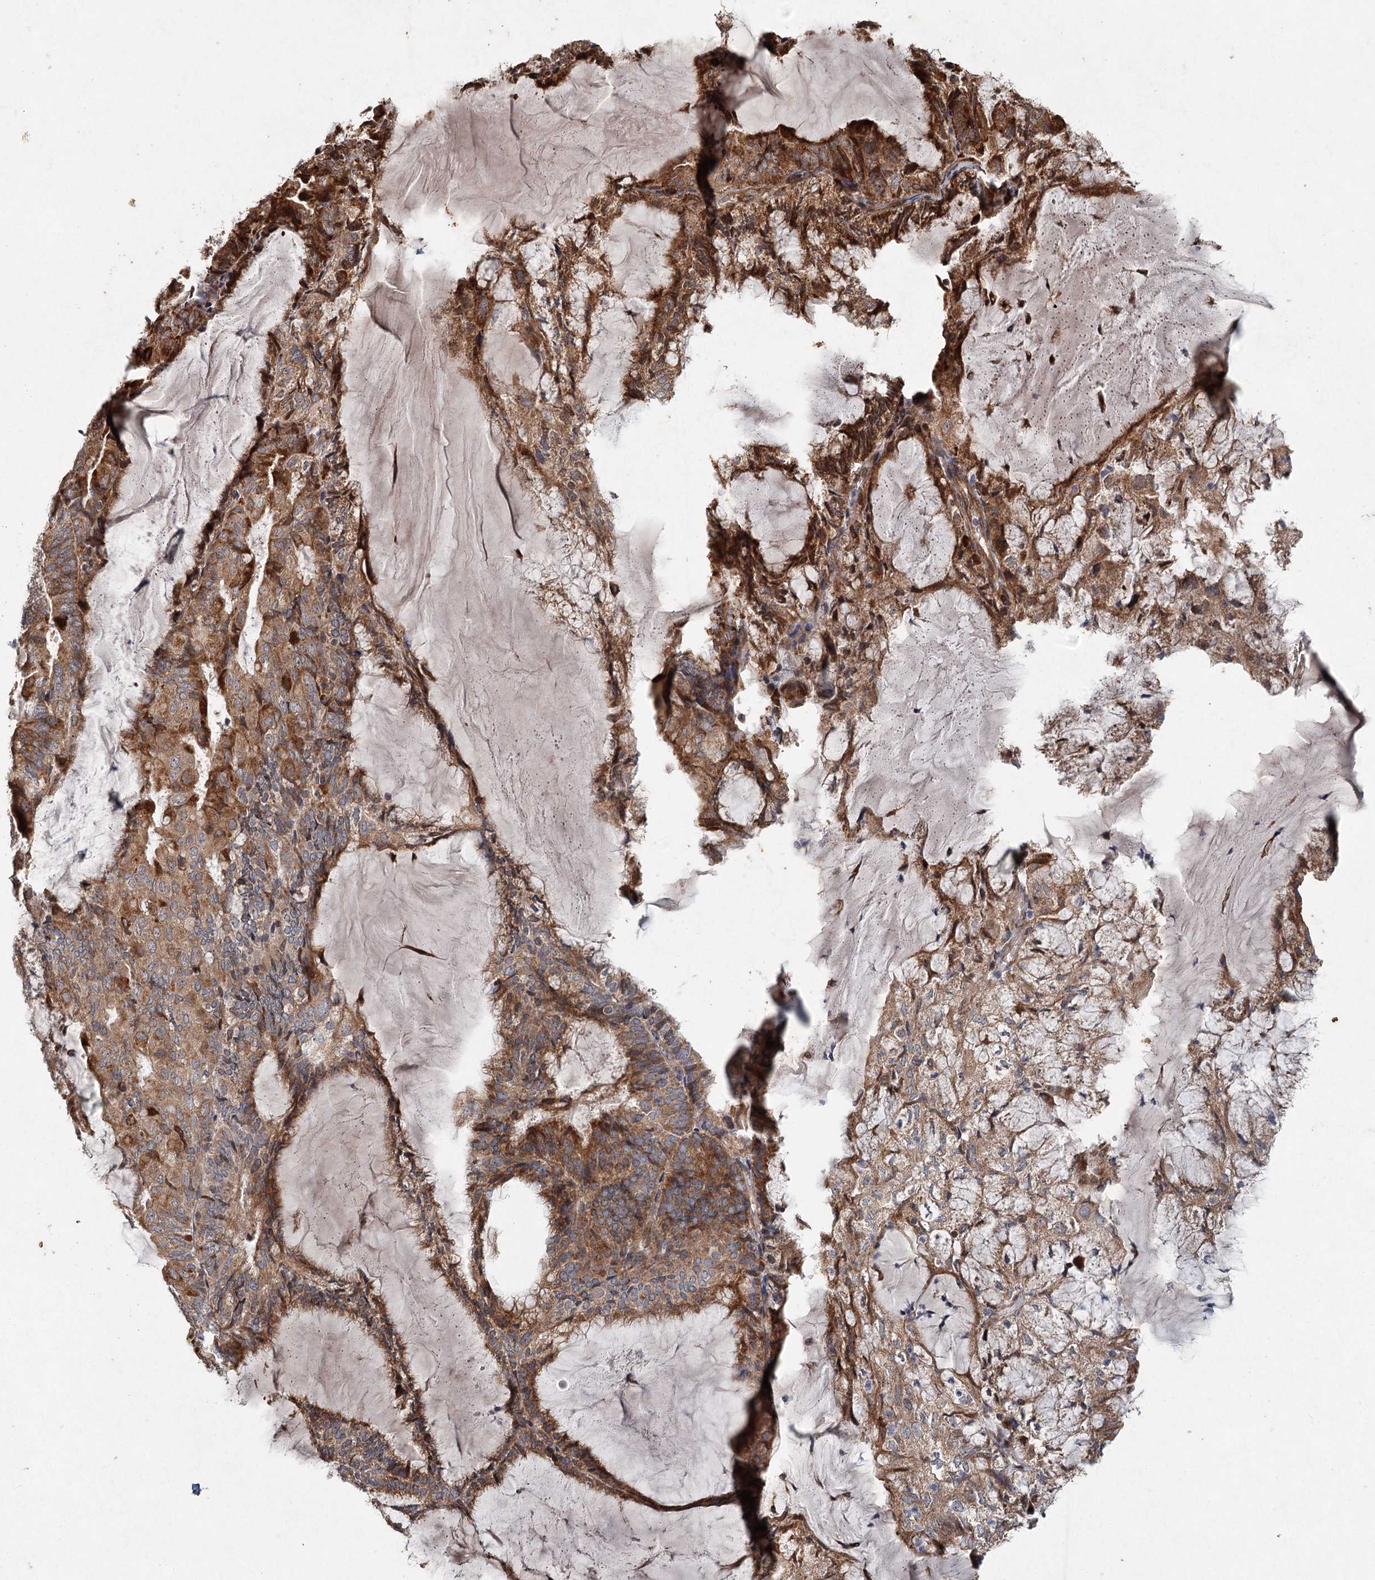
{"staining": {"intensity": "moderate", "quantity": ">75%", "location": "cytoplasmic/membranous"}, "tissue": "endometrial cancer", "cell_type": "Tumor cells", "image_type": "cancer", "snomed": [{"axis": "morphology", "description": "Adenocarcinoma, NOS"}, {"axis": "topography", "description": "Endometrium"}], "caption": "High-magnification brightfield microscopy of endometrial cancer (adenocarcinoma) stained with DAB (brown) and counterstained with hematoxylin (blue). tumor cells exhibit moderate cytoplasmic/membranous staining is present in about>75% of cells.", "gene": "SRPX2", "patient": {"sex": "female", "age": 81}}